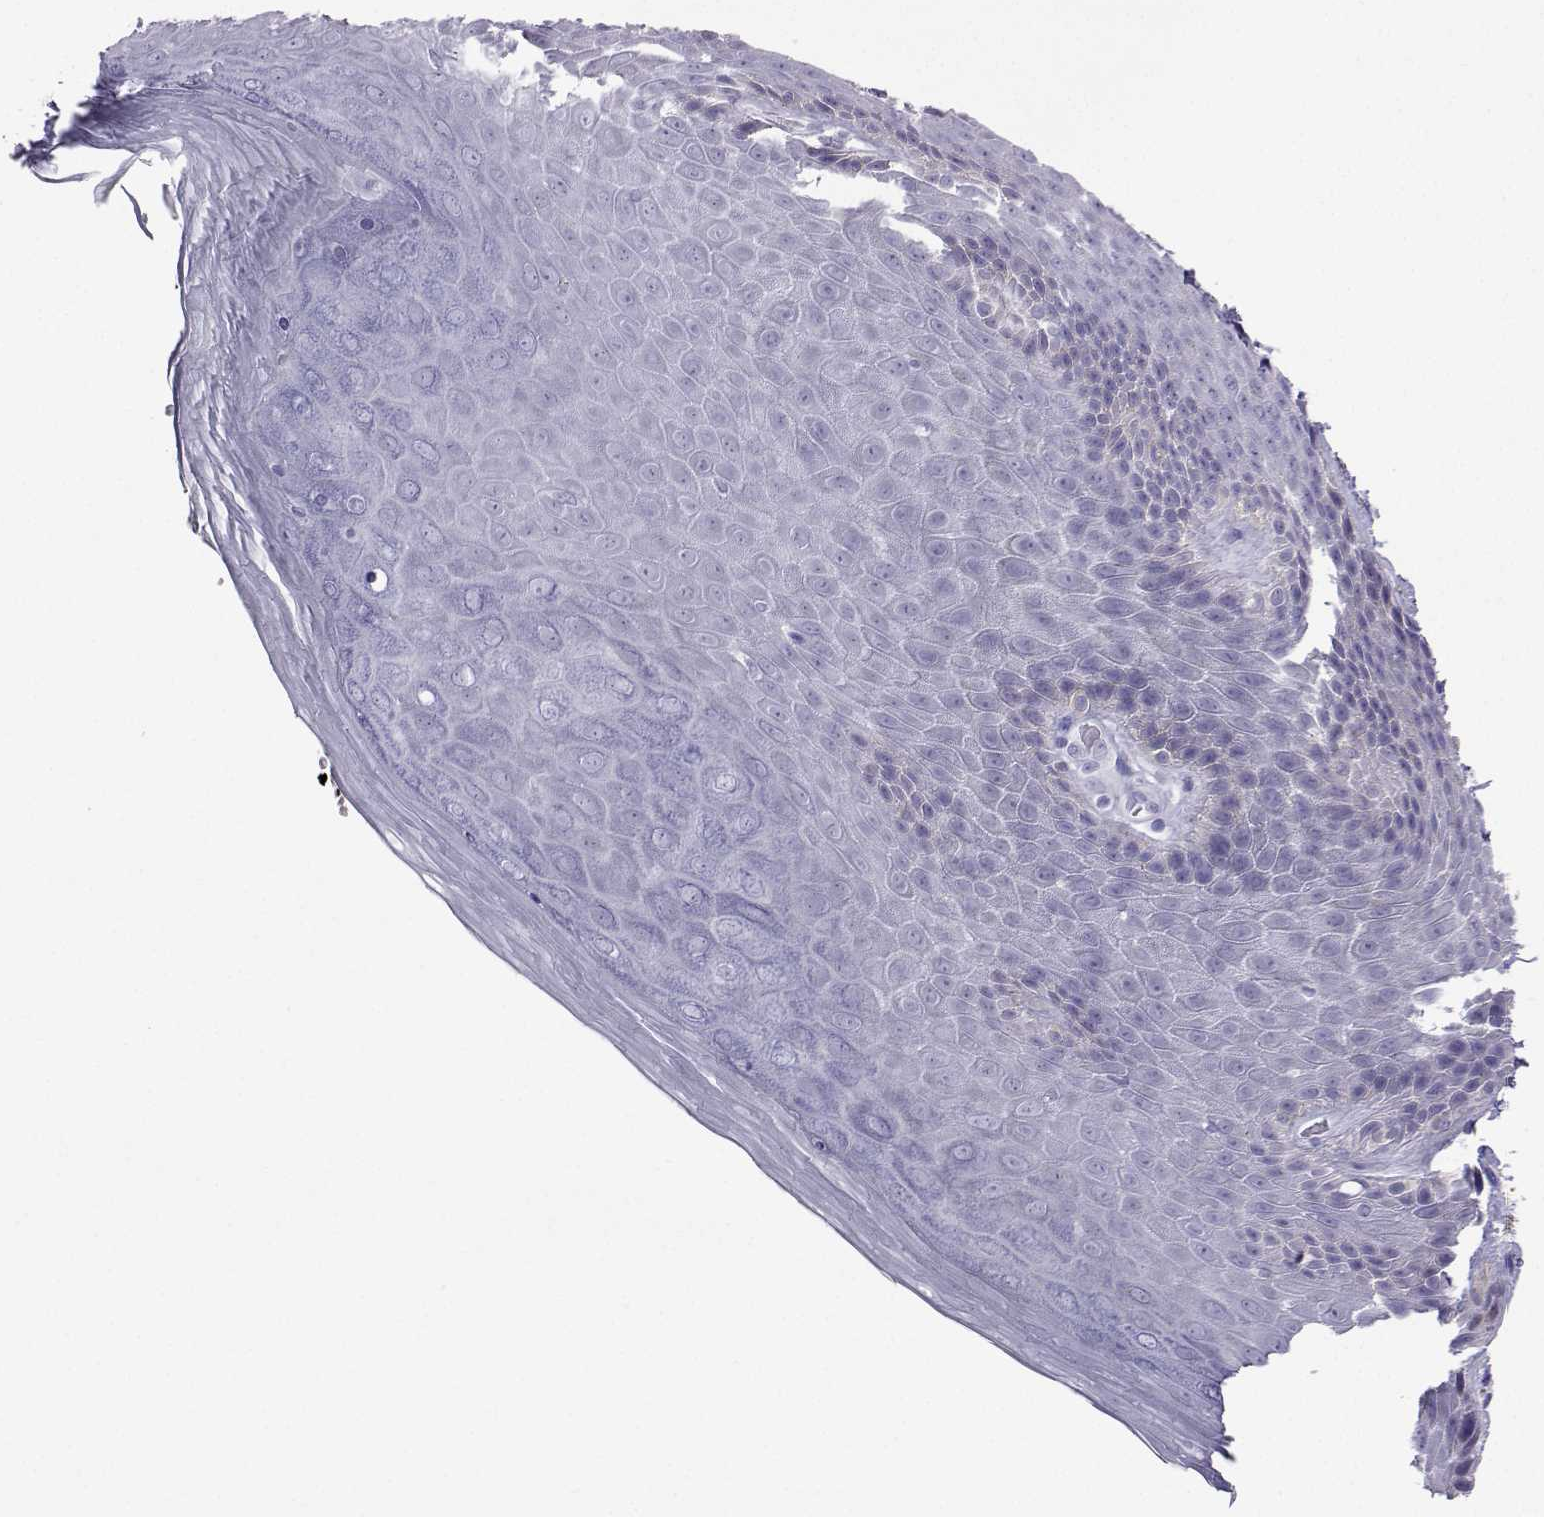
{"staining": {"intensity": "negative", "quantity": "none", "location": "none"}, "tissue": "skin", "cell_type": "Epidermal cells", "image_type": "normal", "snomed": [{"axis": "morphology", "description": "Normal tissue, NOS"}, {"axis": "topography", "description": "Anal"}, {"axis": "topography", "description": "Peripheral nerve tissue"}], "caption": "Normal skin was stained to show a protein in brown. There is no significant positivity in epidermal cells. Nuclei are stained in blue.", "gene": "PLIN4", "patient": {"sex": "male", "age": 53}}